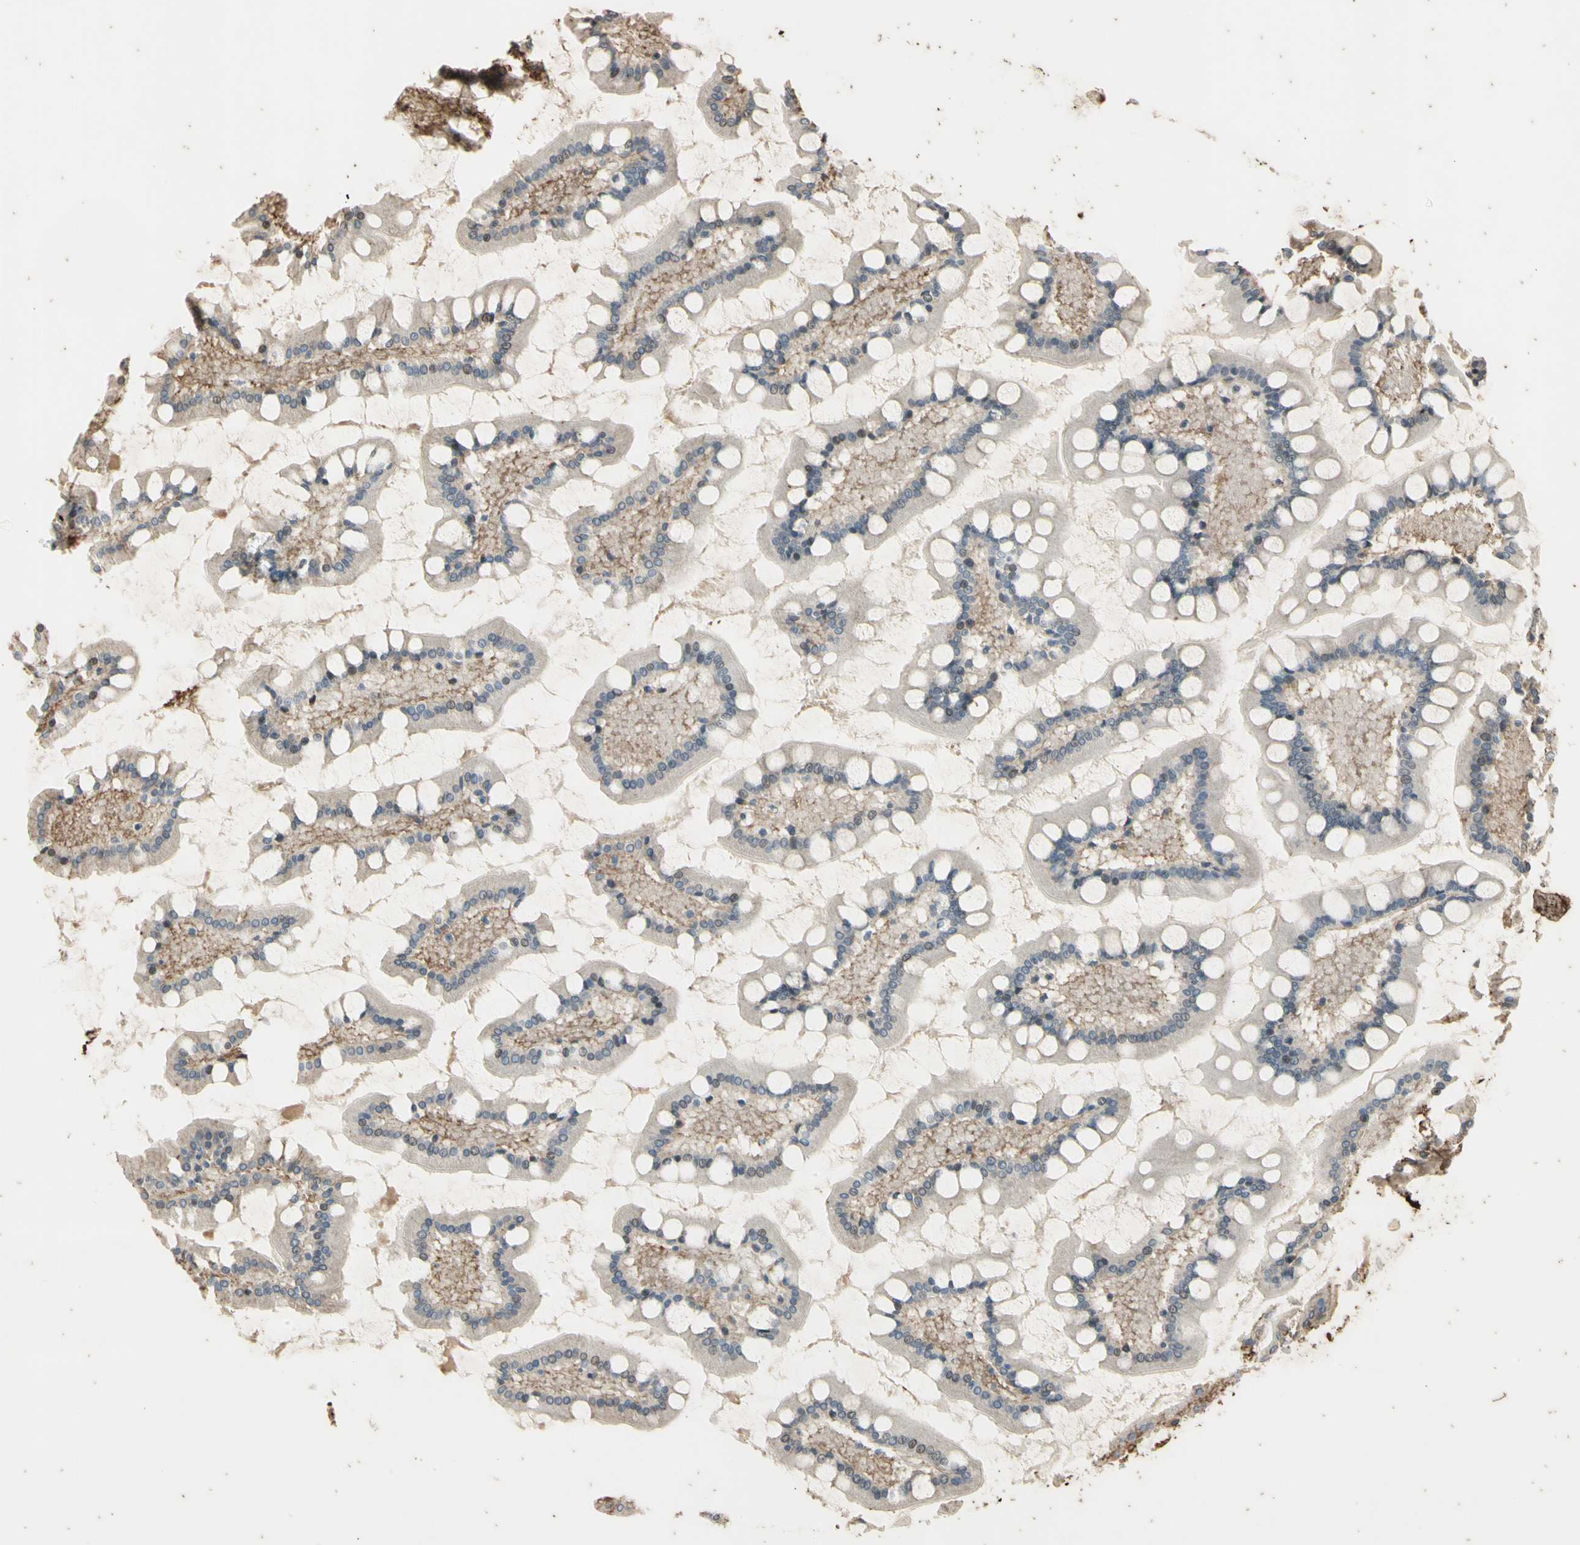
{"staining": {"intensity": "moderate", "quantity": "<25%", "location": "cytoplasmic/membranous"}, "tissue": "small intestine", "cell_type": "Glandular cells", "image_type": "normal", "snomed": [{"axis": "morphology", "description": "Normal tissue, NOS"}, {"axis": "topography", "description": "Small intestine"}], "caption": "Immunohistochemical staining of normal small intestine reveals moderate cytoplasmic/membranous protein positivity in about <25% of glandular cells. The protein of interest is shown in brown color, while the nuclei are stained blue.", "gene": "EFNB2", "patient": {"sex": "male", "age": 41}}